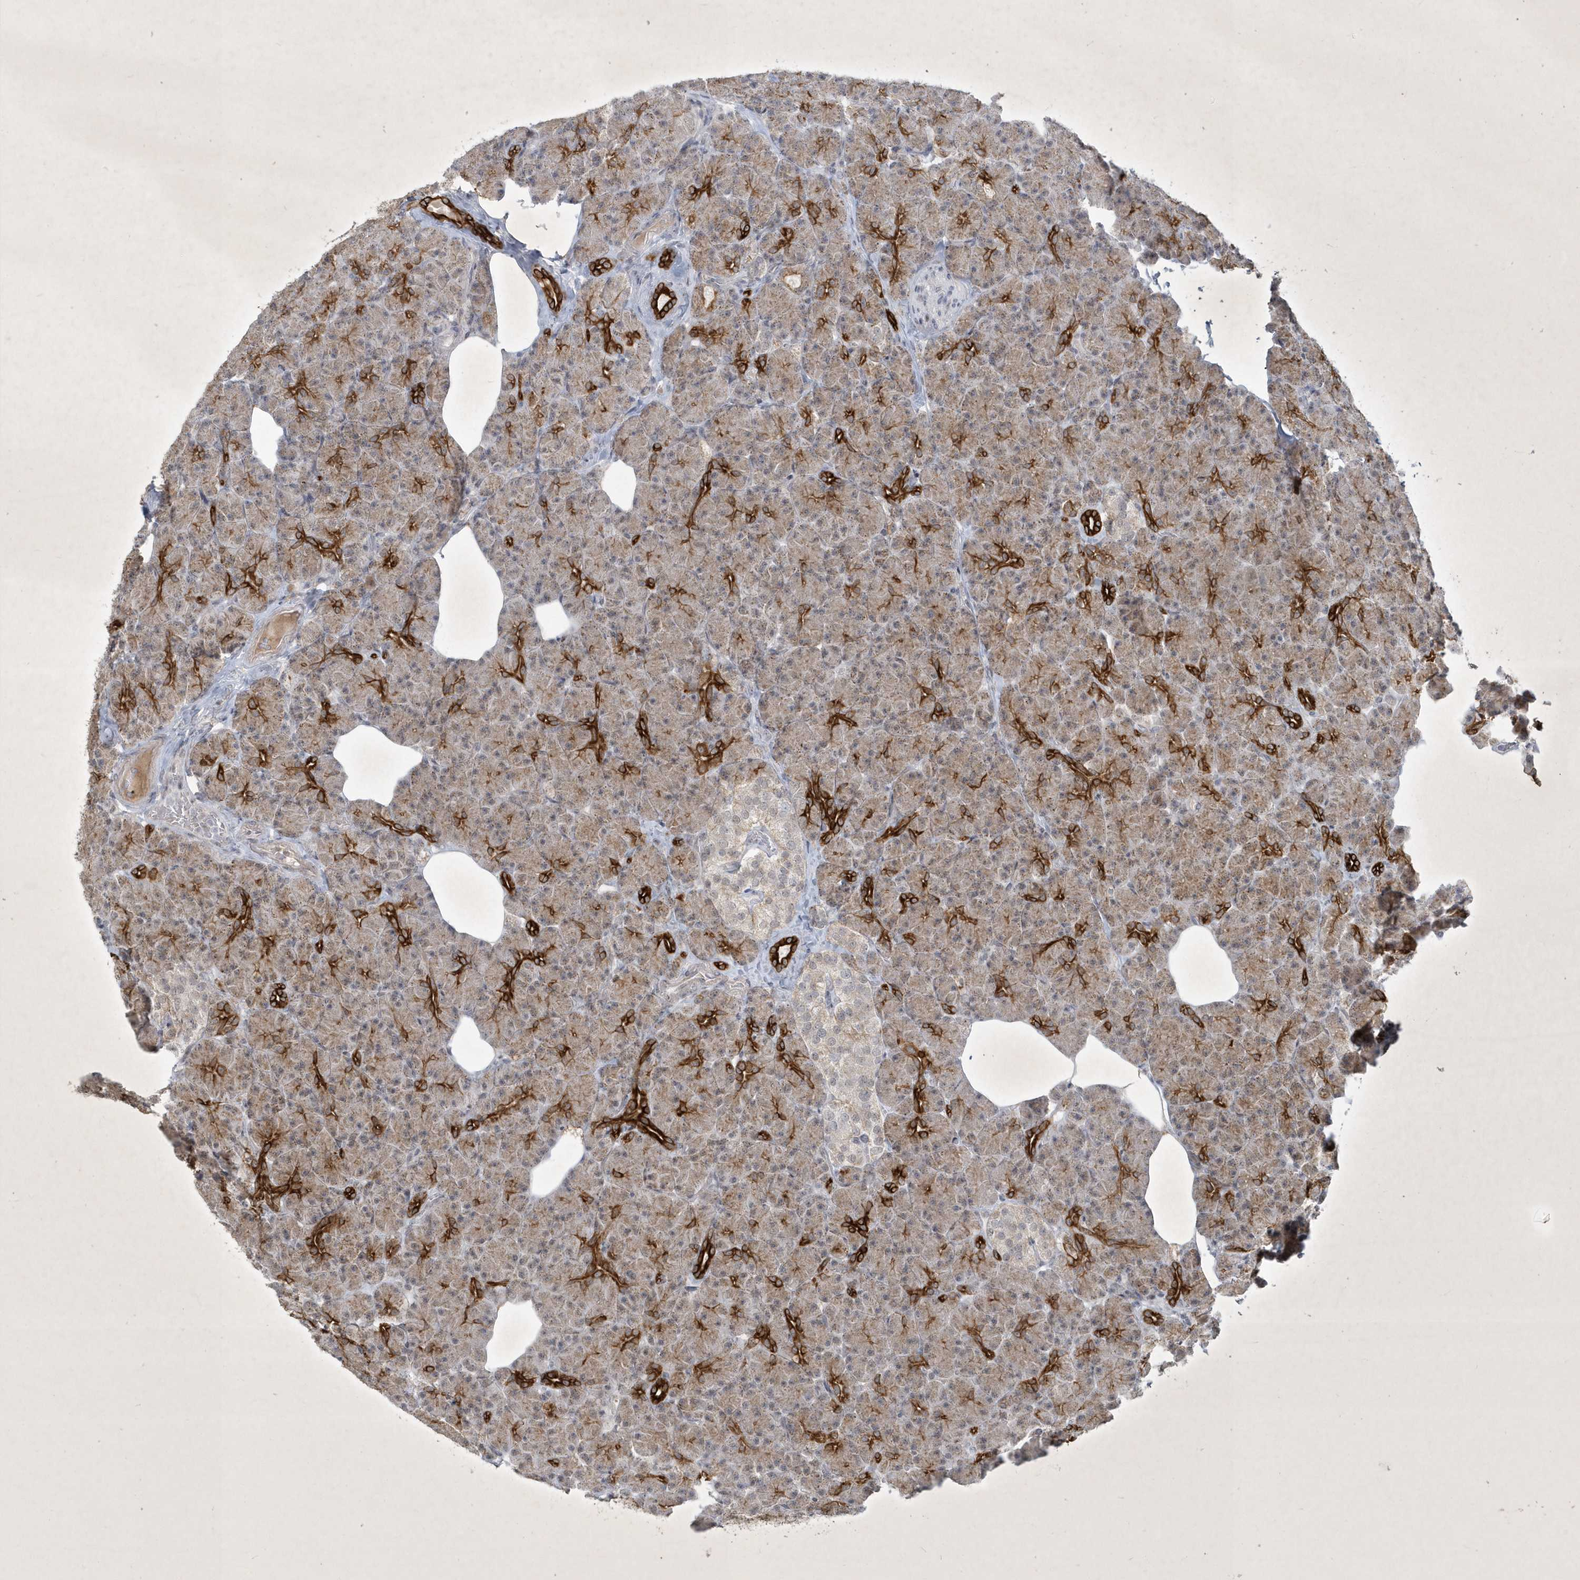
{"staining": {"intensity": "strong", "quantity": "<25%", "location": "cytoplasmic/membranous"}, "tissue": "pancreas", "cell_type": "Exocrine glandular cells", "image_type": "normal", "snomed": [{"axis": "morphology", "description": "Normal tissue, NOS"}, {"axis": "topography", "description": "Pancreas"}], "caption": "High-power microscopy captured an IHC photomicrograph of unremarkable pancreas, revealing strong cytoplasmic/membranous staining in approximately <25% of exocrine glandular cells.", "gene": "ZBTB9", "patient": {"sex": "female", "age": 43}}